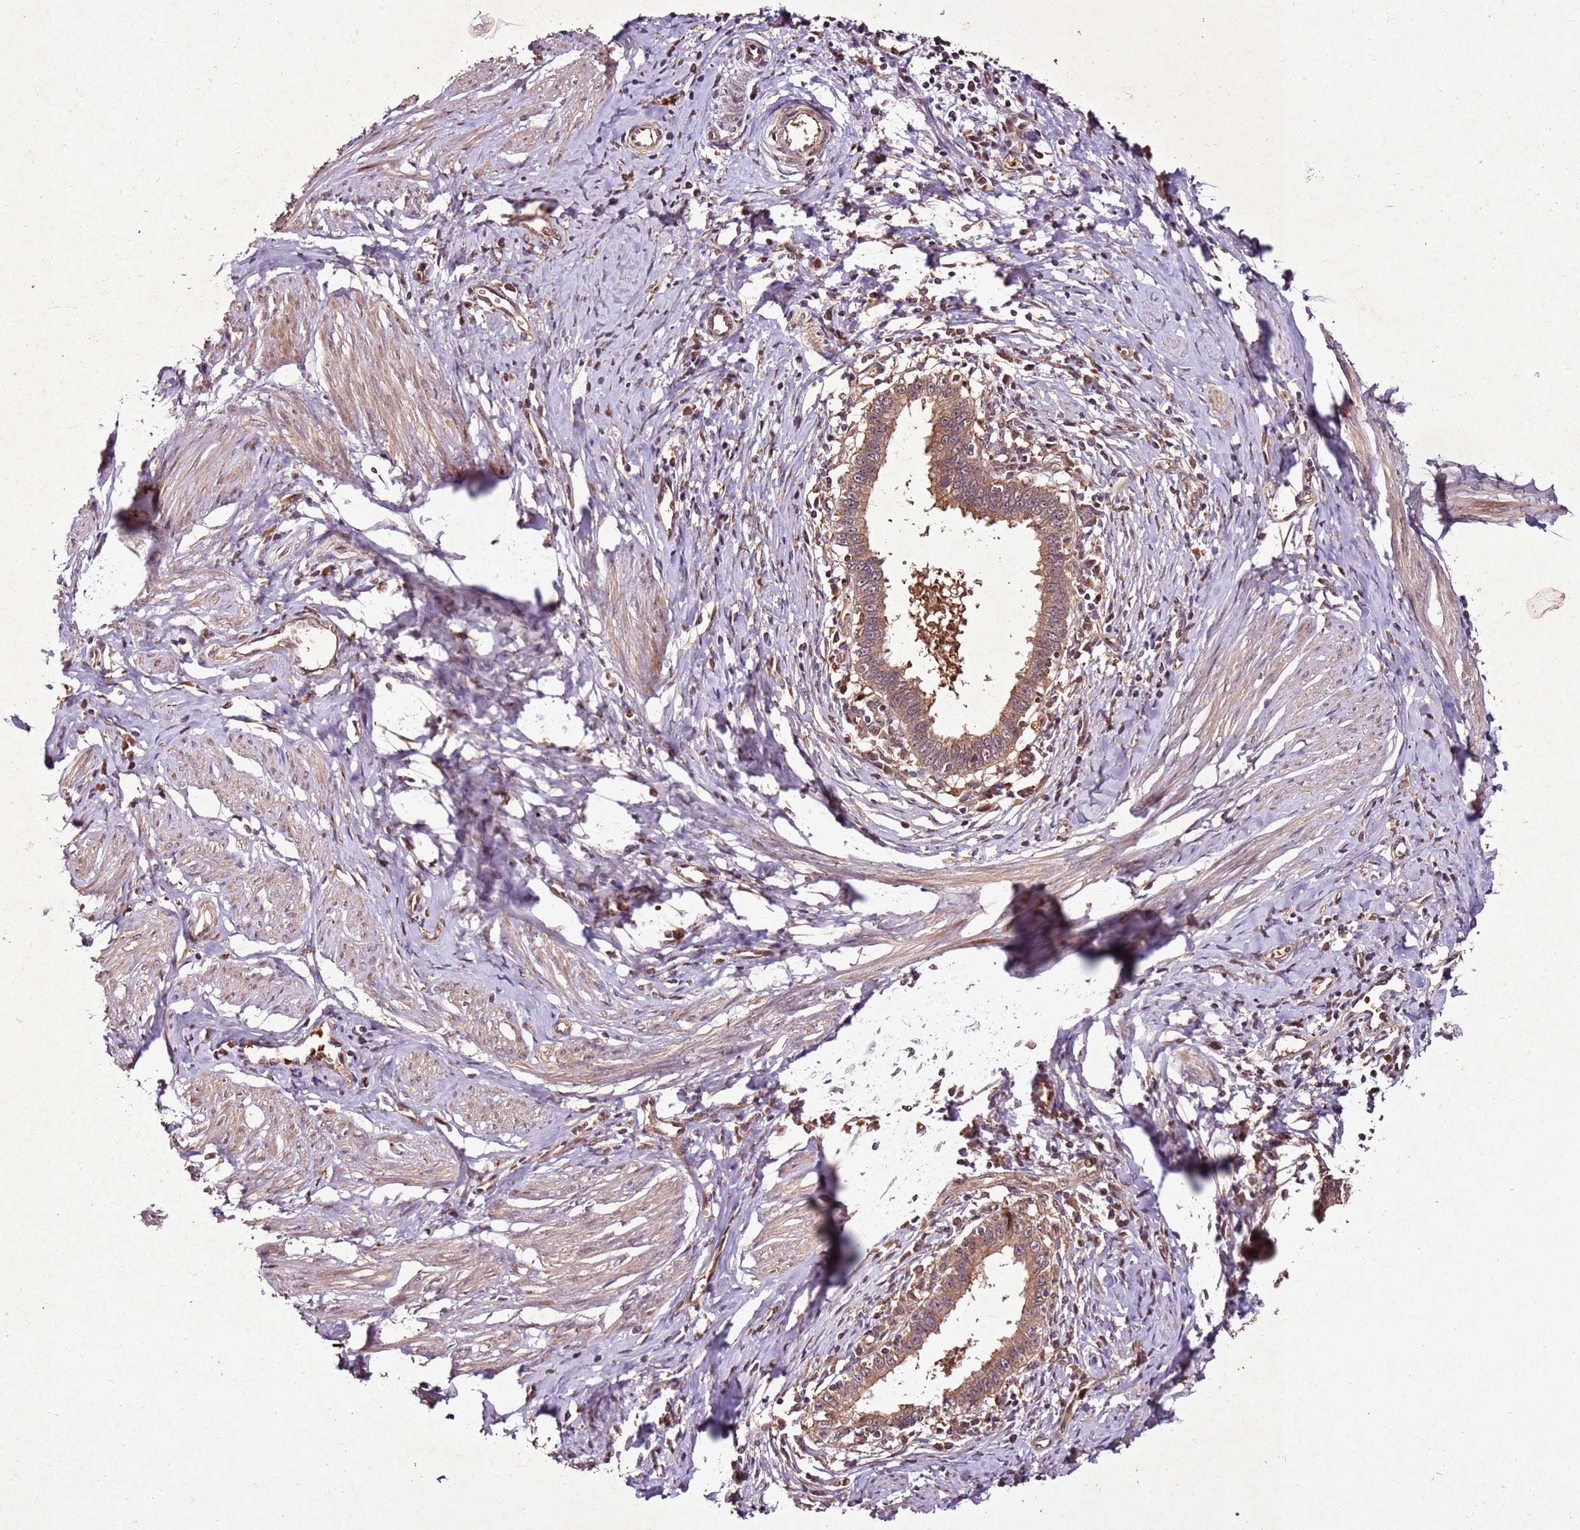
{"staining": {"intensity": "moderate", "quantity": ">75%", "location": "cytoplasmic/membranous"}, "tissue": "cervical cancer", "cell_type": "Tumor cells", "image_type": "cancer", "snomed": [{"axis": "morphology", "description": "Adenocarcinoma, NOS"}, {"axis": "topography", "description": "Cervix"}], "caption": "Immunohistochemistry image of human adenocarcinoma (cervical) stained for a protein (brown), which exhibits medium levels of moderate cytoplasmic/membranous positivity in approximately >75% of tumor cells.", "gene": "PTMA", "patient": {"sex": "female", "age": 36}}